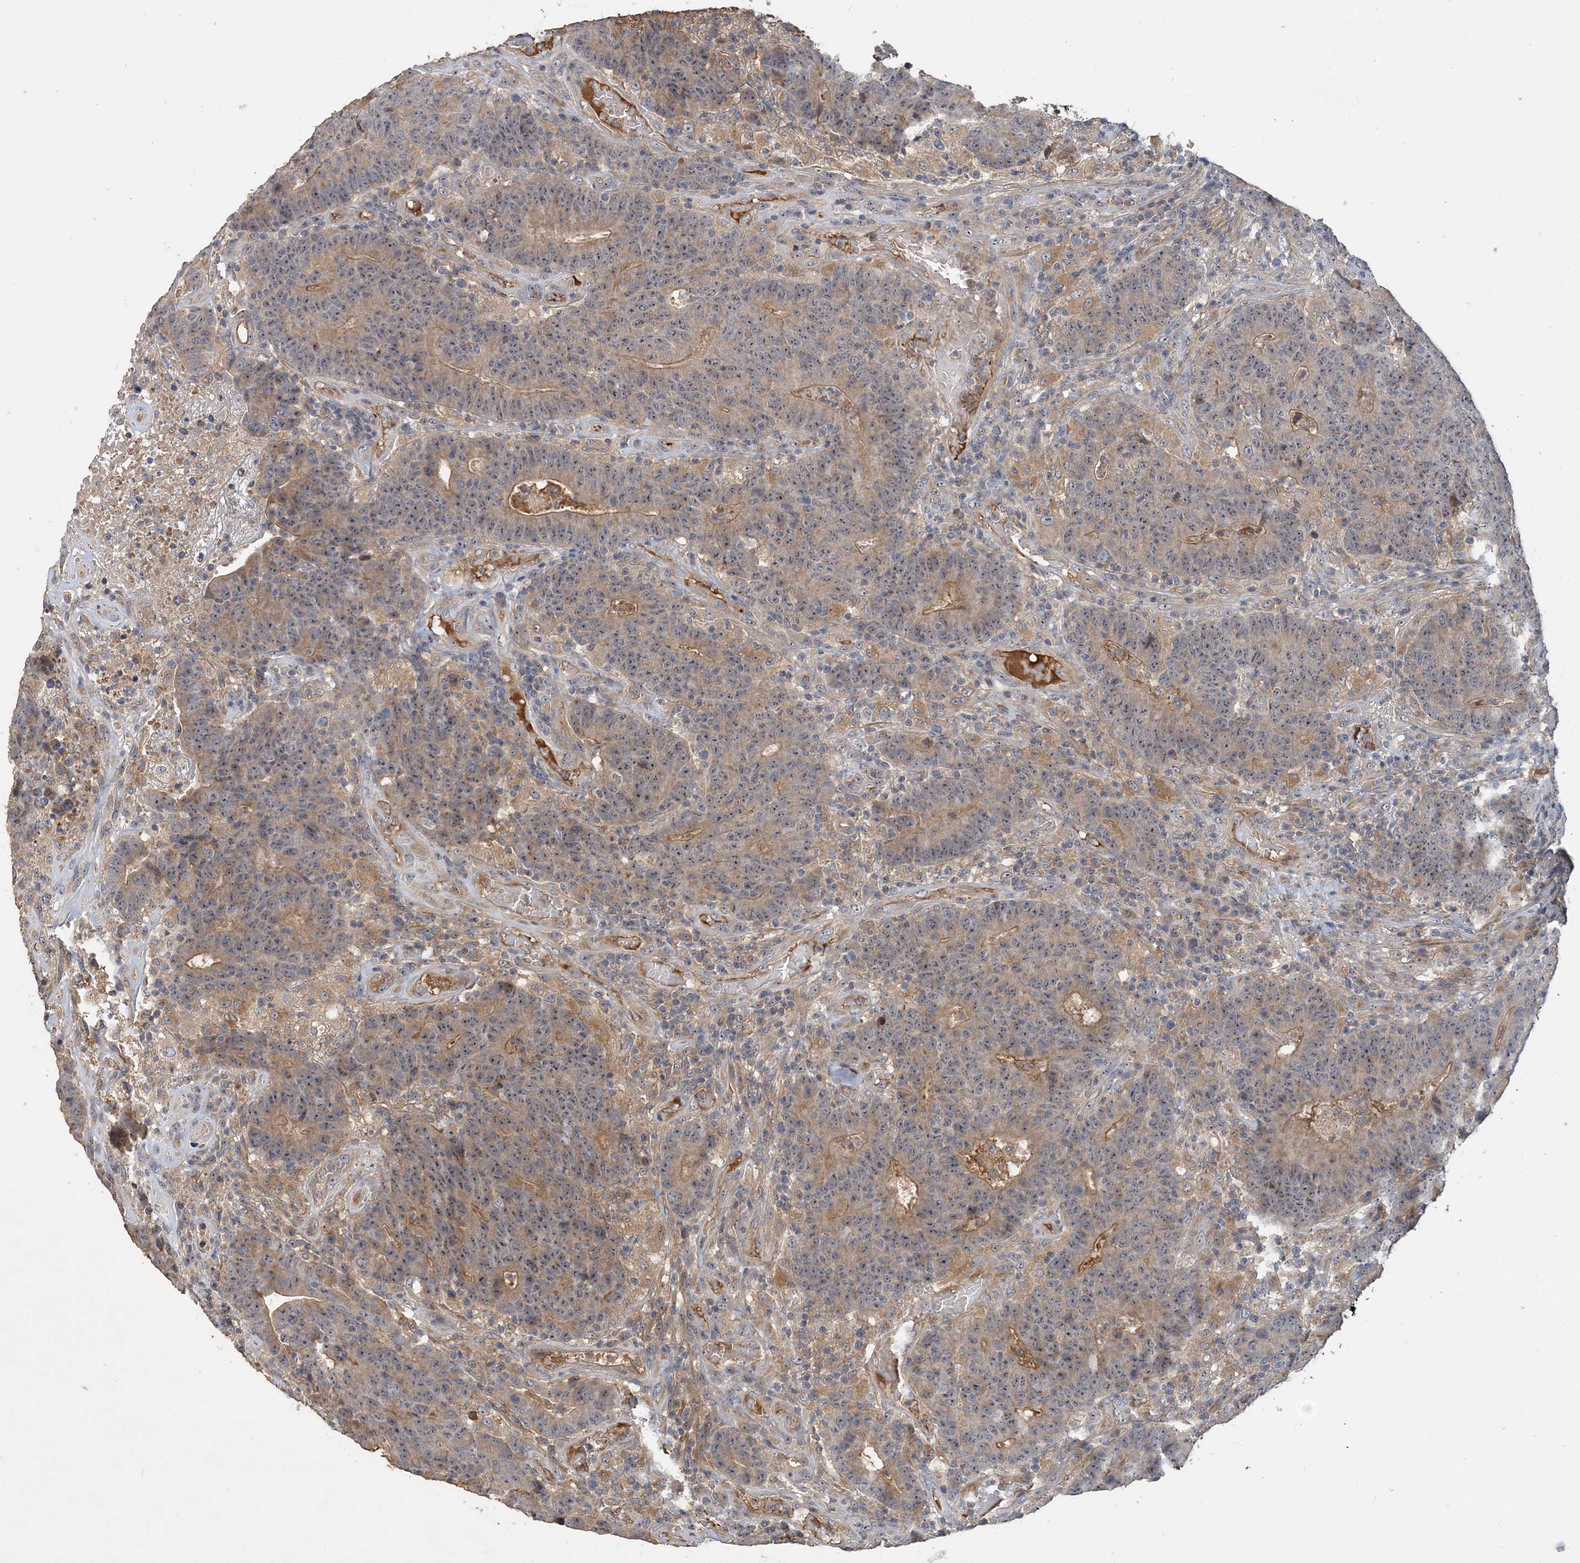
{"staining": {"intensity": "moderate", "quantity": "25%-75%", "location": "cytoplasmic/membranous,nuclear"}, "tissue": "colorectal cancer", "cell_type": "Tumor cells", "image_type": "cancer", "snomed": [{"axis": "morphology", "description": "Normal tissue, NOS"}, {"axis": "morphology", "description": "Adenocarcinoma, NOS"}, {"axis": "topography", "description": "Colon"}], "caption": "Adenocarcinoma (colorectal) stained for a protein displays moderate cytoplasmic/membranous and nuclear positivity in tumor cells.", "gene": "GRINA", "patient": {"sex": "female", "age": 75}}